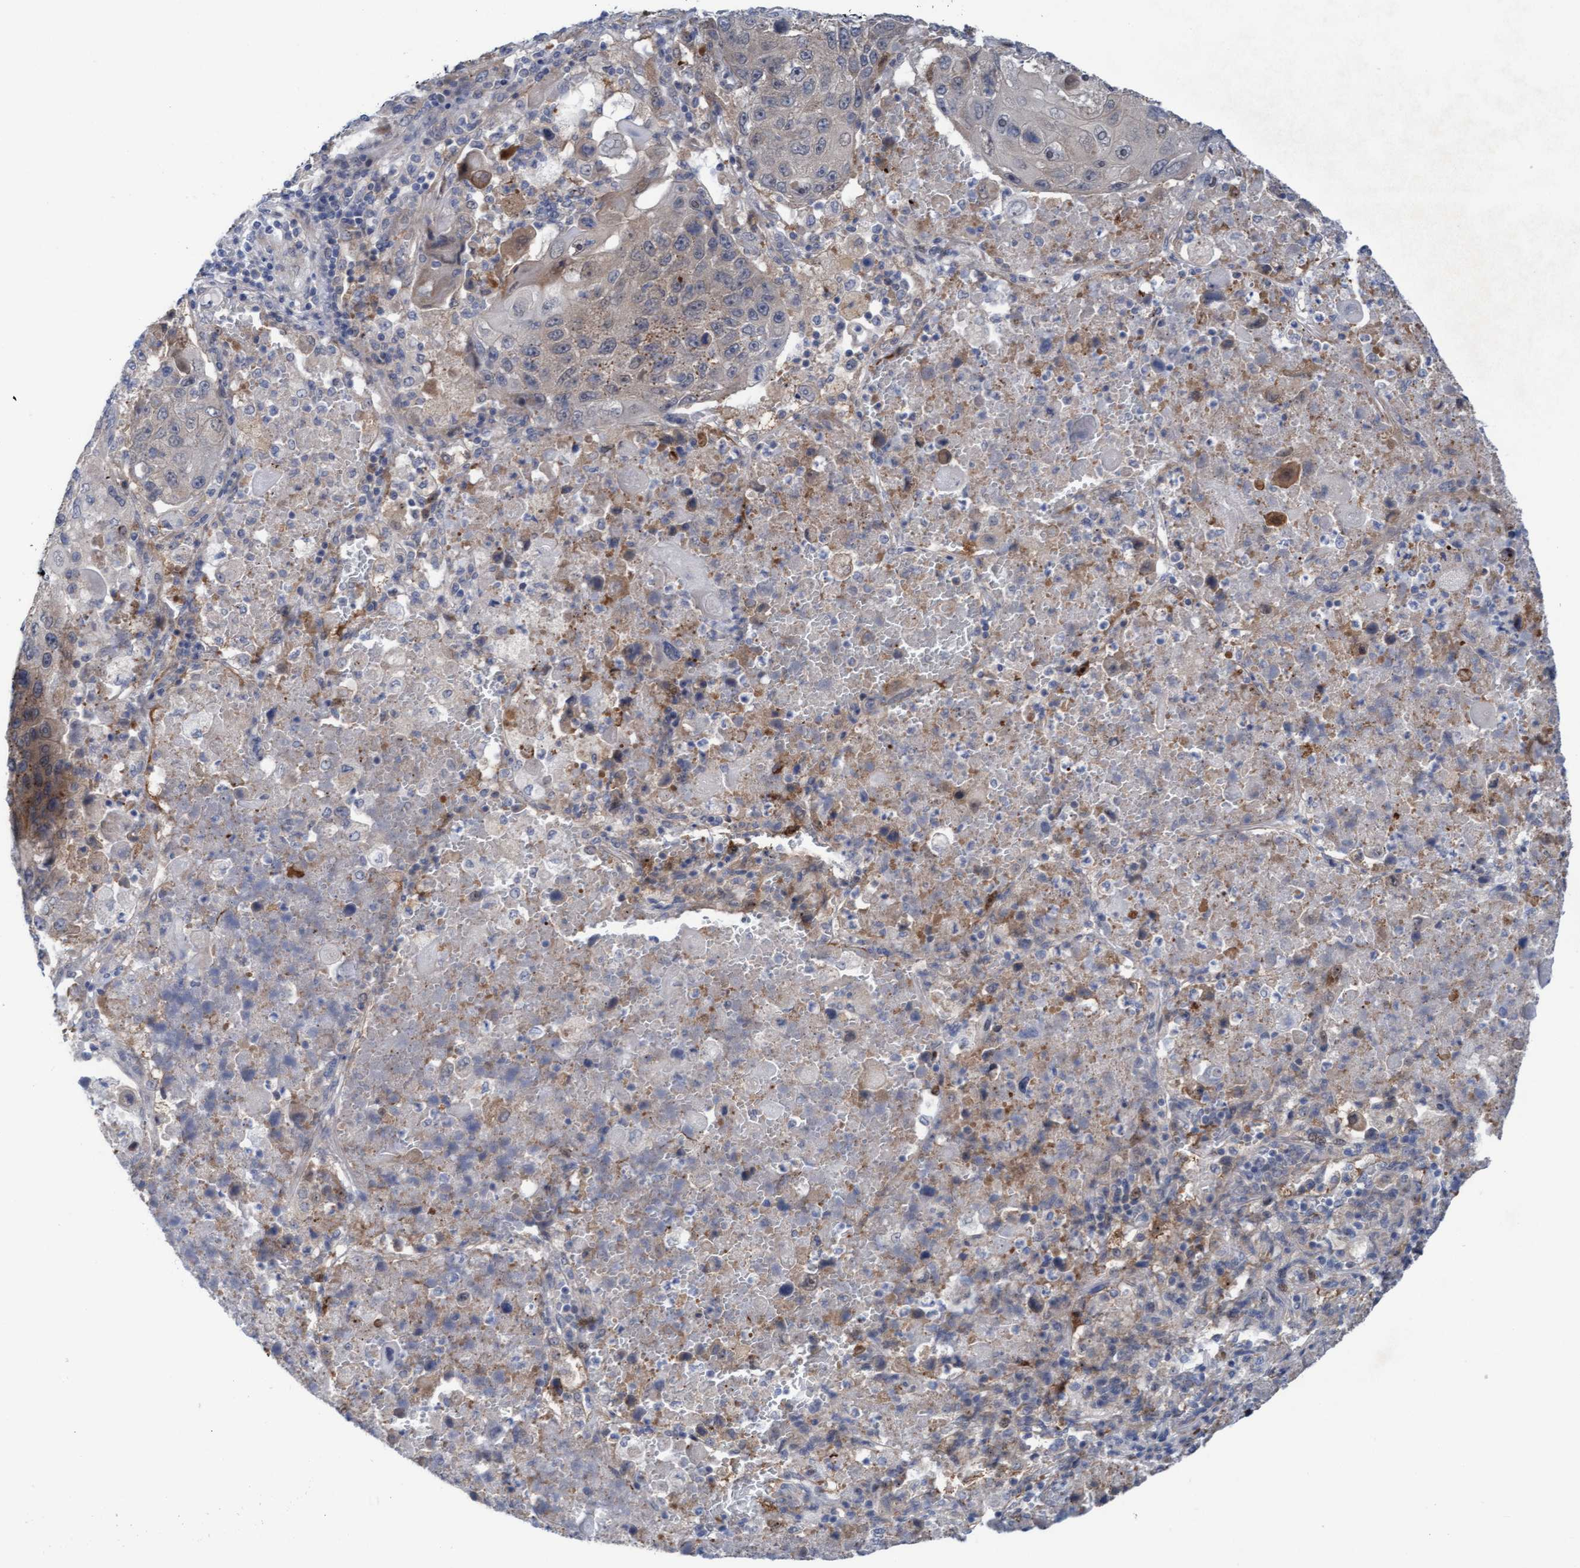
{"staining": {"intensity": "weak", "quantity": "<25%", "location": "cytoplasmic/membranous"}, "tissue": "lung cancer", "cell_type": "Tumor cells", "image_type": "cancer", "snomed": [{"axis": "morphology", "description": "Squamous cell carcinoma, NOS"}, {"axis": "topography", "description": "Lung"}], "caption": "Tumor cells are negative for protein expression in human lung squamous cell carcinoma. (DAB IHC with hematoxylin counter stain).", "gene": "PLCD1", "patient": {"sex": "male", "age": 61}}